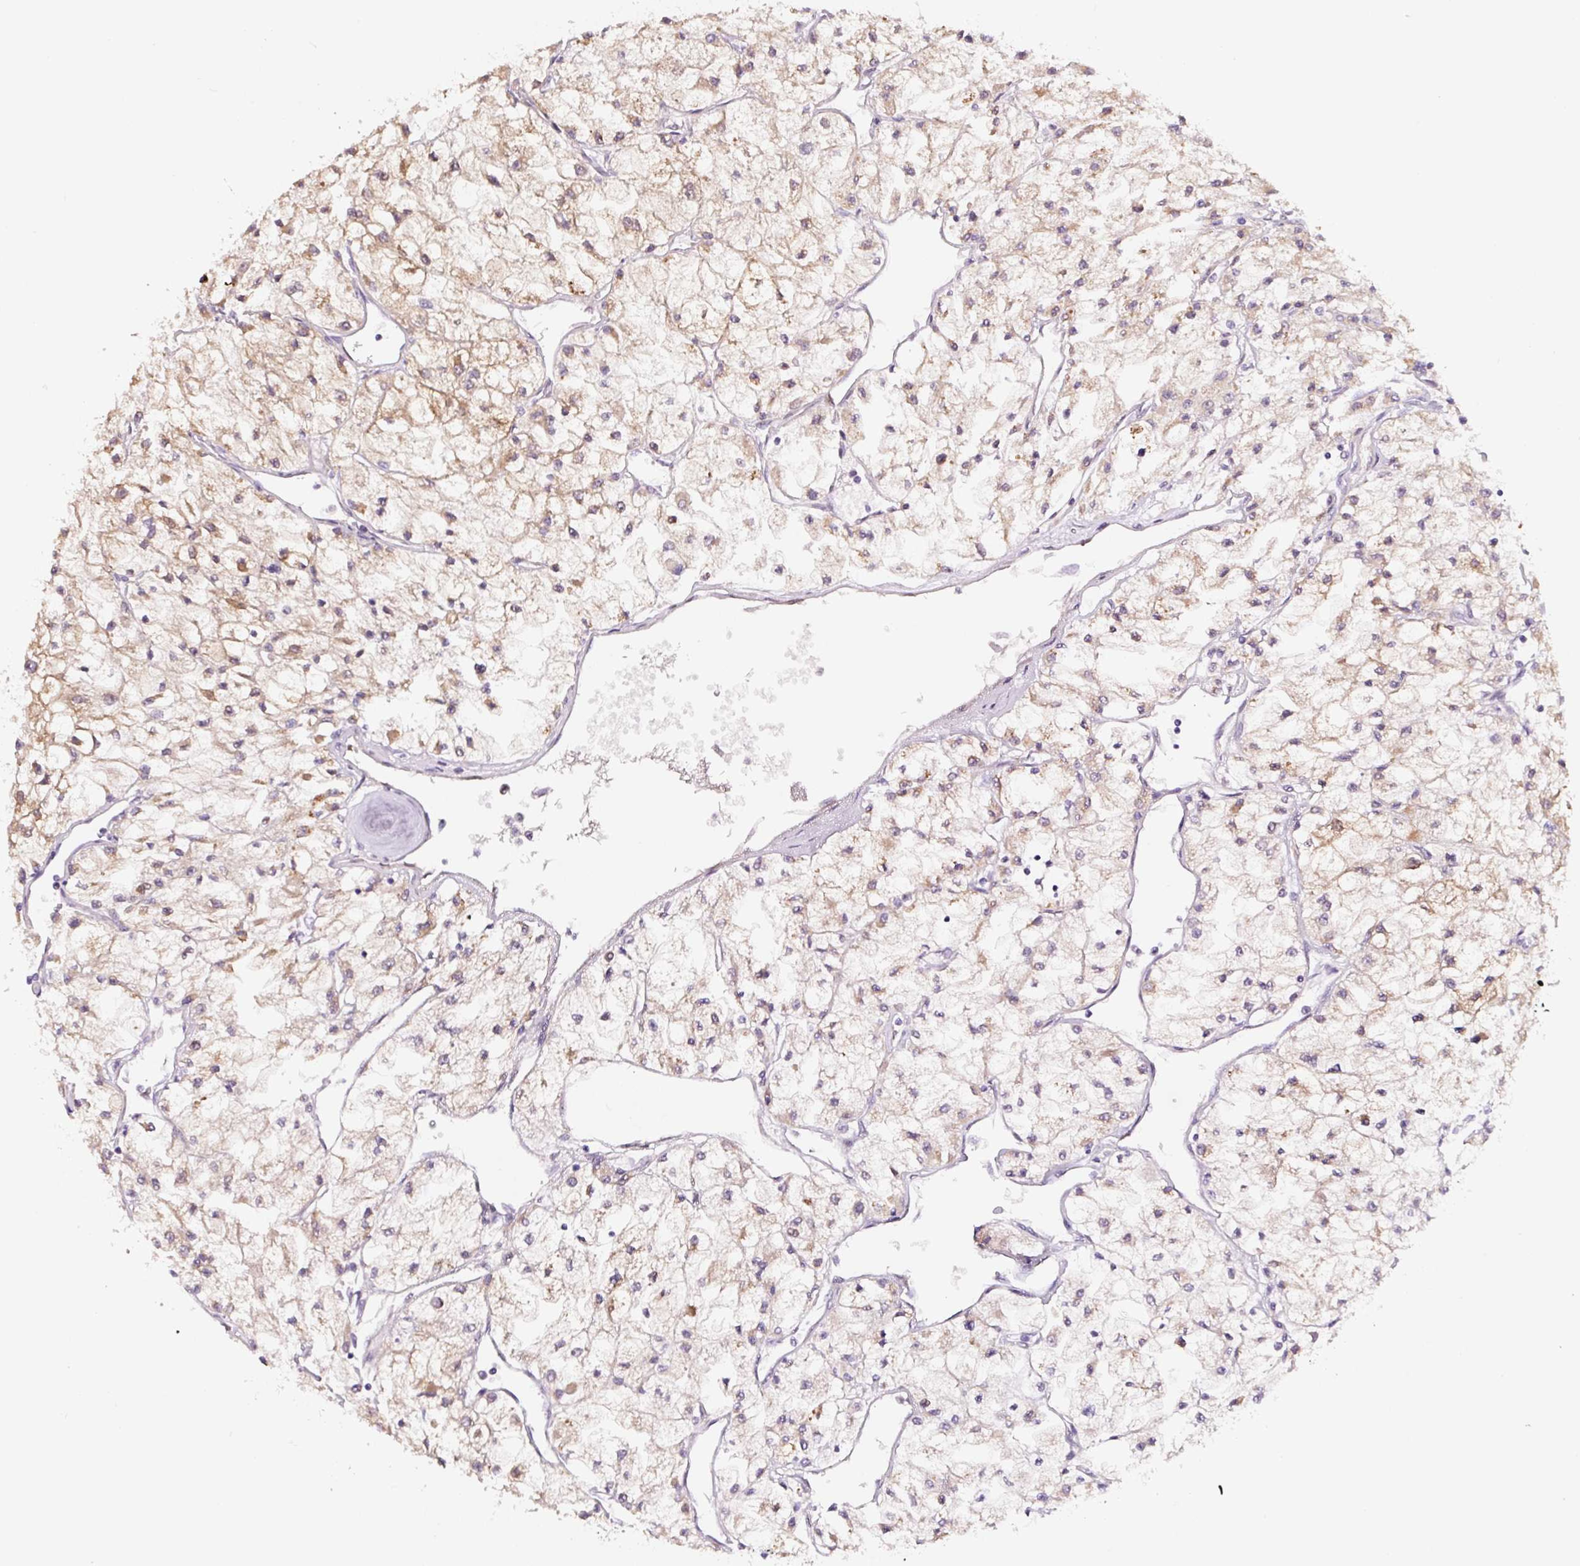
{"staining": {"intensity": "weak", "quantity": "25%-75%", "location": "cytoplasmic/membranous"}, "tissue": "renal cancer", "cell_type": "Tumor cells", "image_type": "cancer", "snomed": [{"axis": "morphology", "description": "Adenocarcinoma, NOS"}, {"axis": "topography", "description": "Kidney"}], "caption": "High-power microscopy captured an immunohistochemistry (IHC) photomicrograph of adenocarcinoma (renal), revealing weak cytoplasmic/membranous positivity in approximately 25%-75% of tumor cells.", "gene": "ASRGL1", "patient": {"sex": "male", "age": 80}}